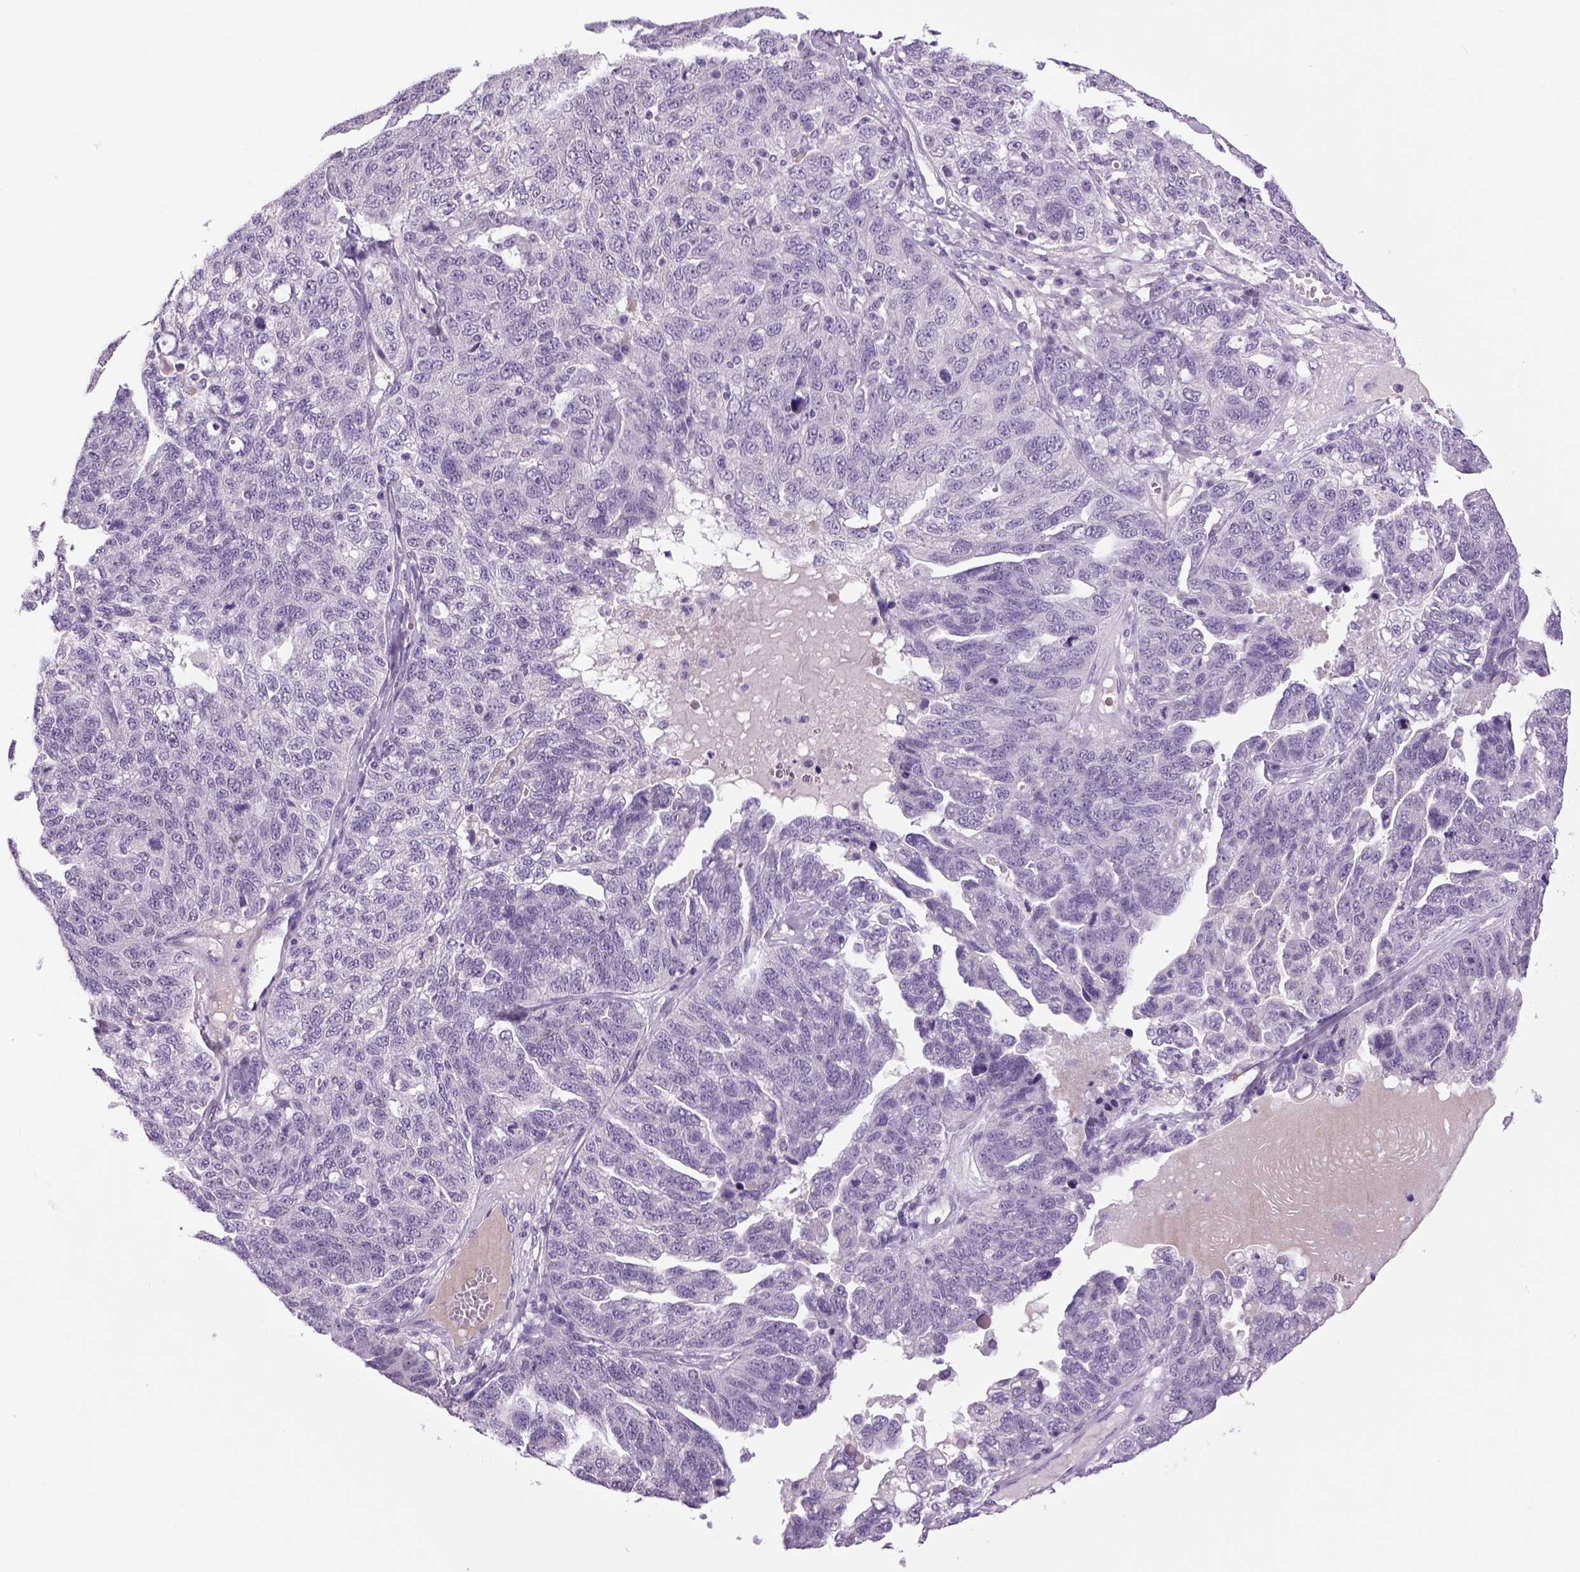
{"staining": {"intensity": "negative", "quantity": "none", "location": "none"}, "tissue": "ovarian cancer", "cell_type": "Tumor cells", "image_type": "cancer", "snomed": [{"axis": "morphology", "description": "Cystadenocarcinoma, serous, NOS"}, {"axis": "topography", "description": "Ovary"}], "caption": "Immunohistochemistry (IHC) of ovarian cancer (serous cystadenocarcinoma) exhibits no positivity in tumor cells.", "gene": "DBH", "patient": {"sex": "female", "age": 71}}